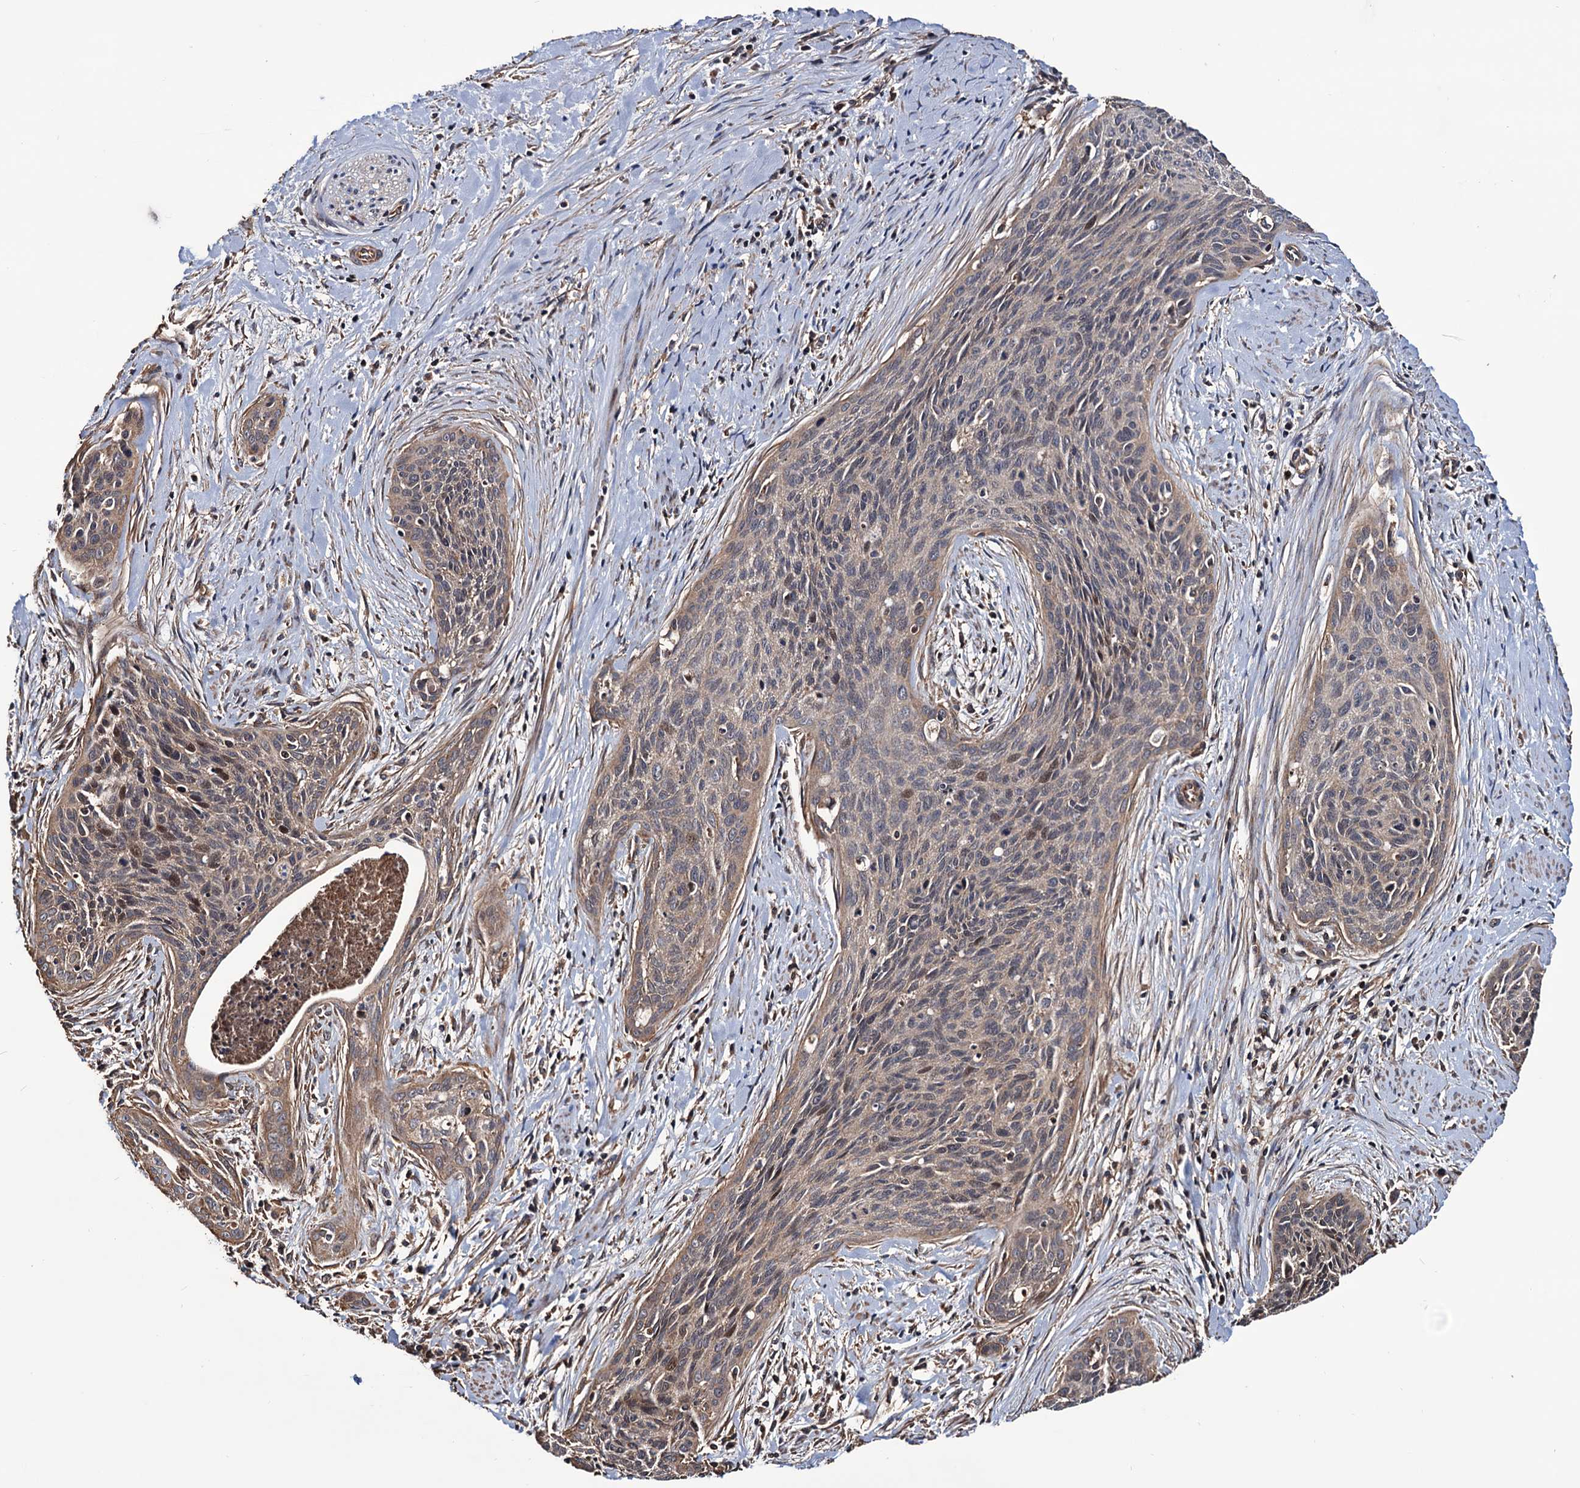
{"staining": {"intensity": "weak", "quantity": "25%-75%", "location": "cytoplasmic/membranous"}, "tissue": "cervical cancer", "cell_type": "Tumor cells", "image_type": "cancer", "snomed": [{"axis": "morphology", "description": "Squamous cell carcinoma, NOS"}, {"axis": "topography", "description": "Cervix"}], "caption": "Immunohistochemical staining of human cervical squamous cell carcinoma exhibits low levels of weak cytoplasmic/membranous expression in about 25%-75% of tumor cells.", "gene": "MRPL42", "patient": {"sex": "female", "age": 55}}